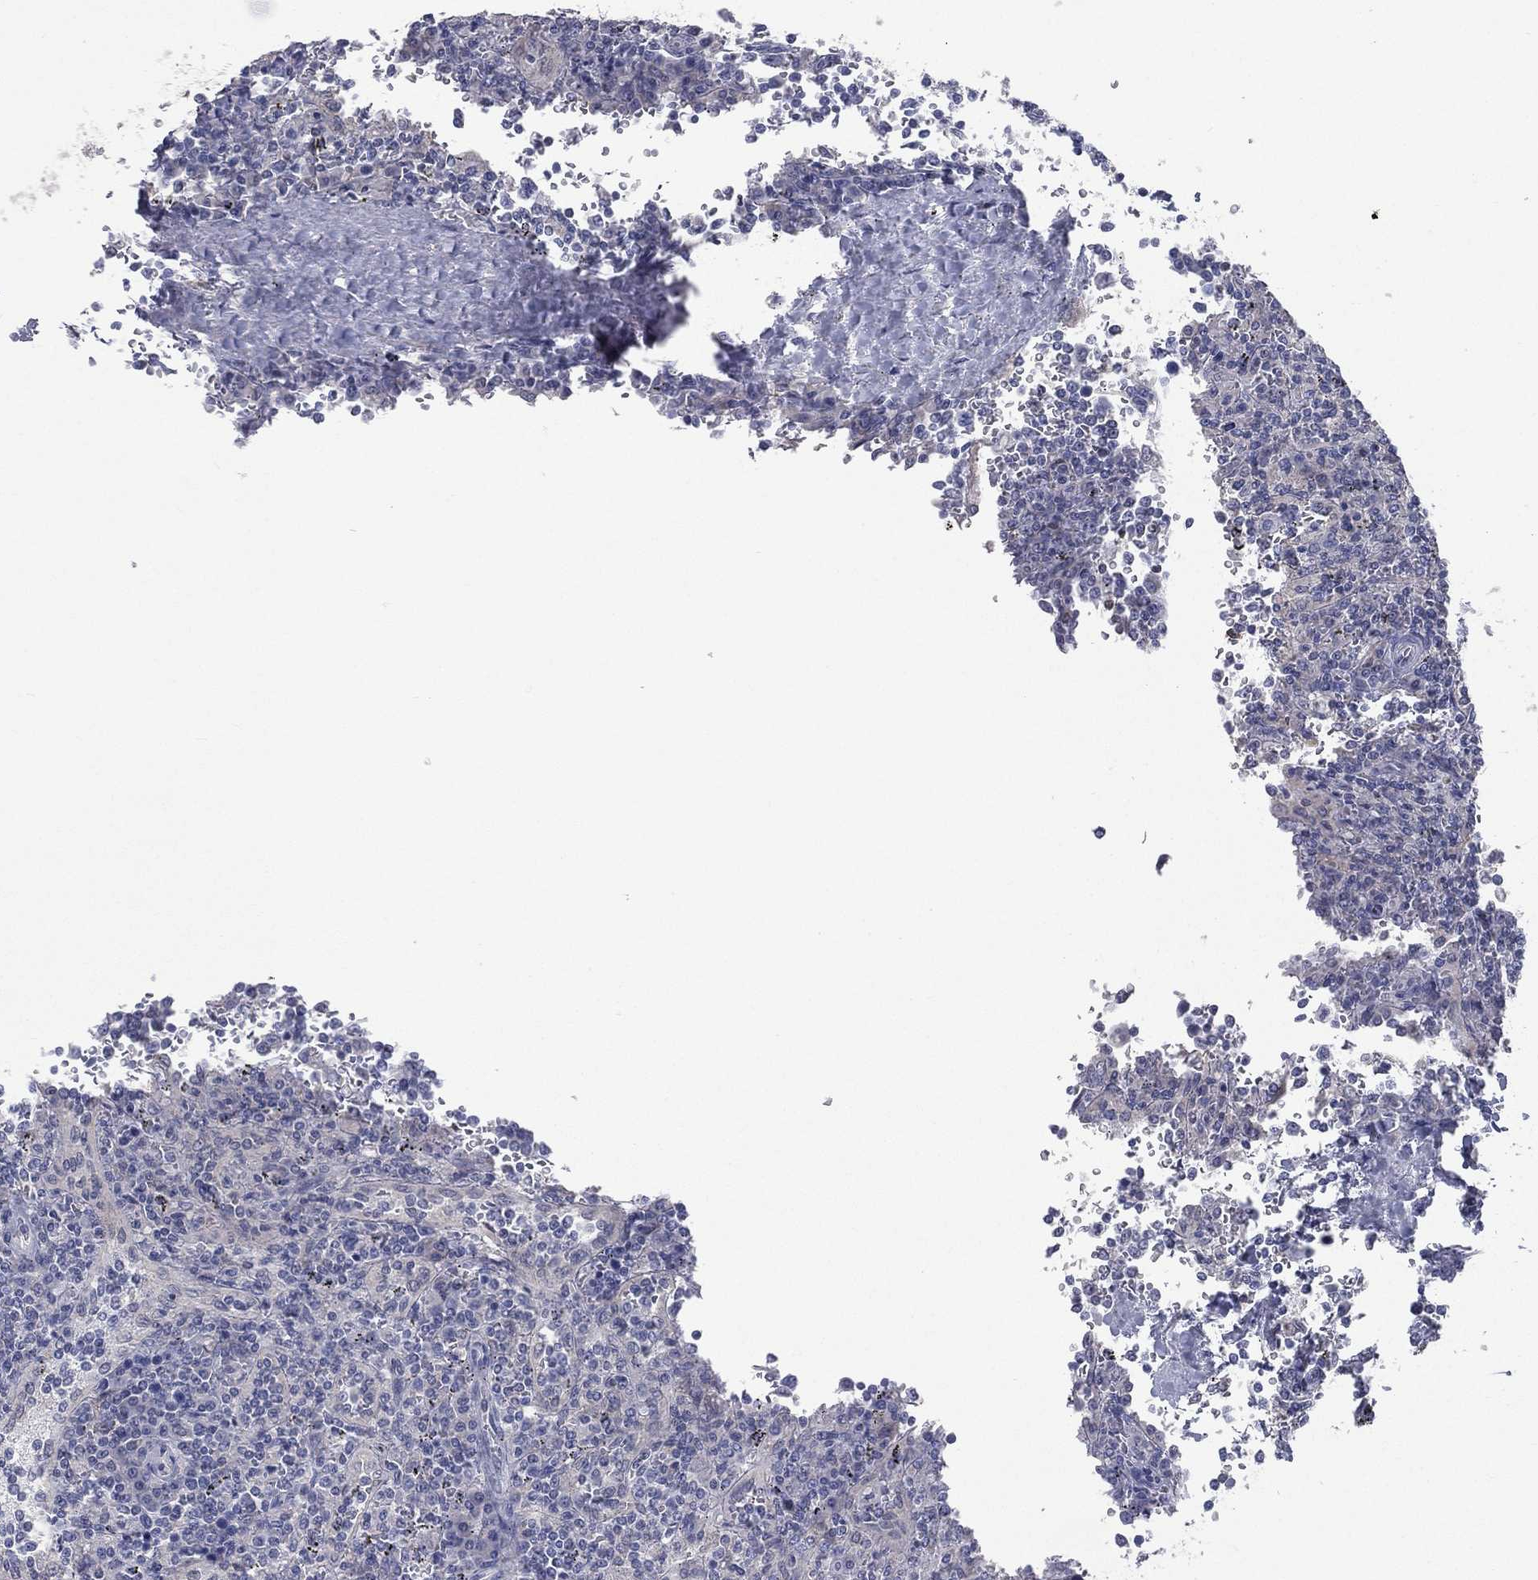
{"staining": {"intensity": "moderate", "quantity": "<25%", "location": "nuclear"}, "tissue": "lymphoma", "cell_type": "Tumor cells", "image_type": "cancer", "snomed": [{"axis": "morphology", "description": "Malignant lymphoma, non-Hodgkin's type, Low grade"}, {"axis": "topography", "description": "Spleen"}], "caption": "This is an image of IHC staining of lymphoma, which shows moderate staining in the nuclear of tumor cells.", "gene": "DMKN", "patient": {"sex": "male", "age": 62}}